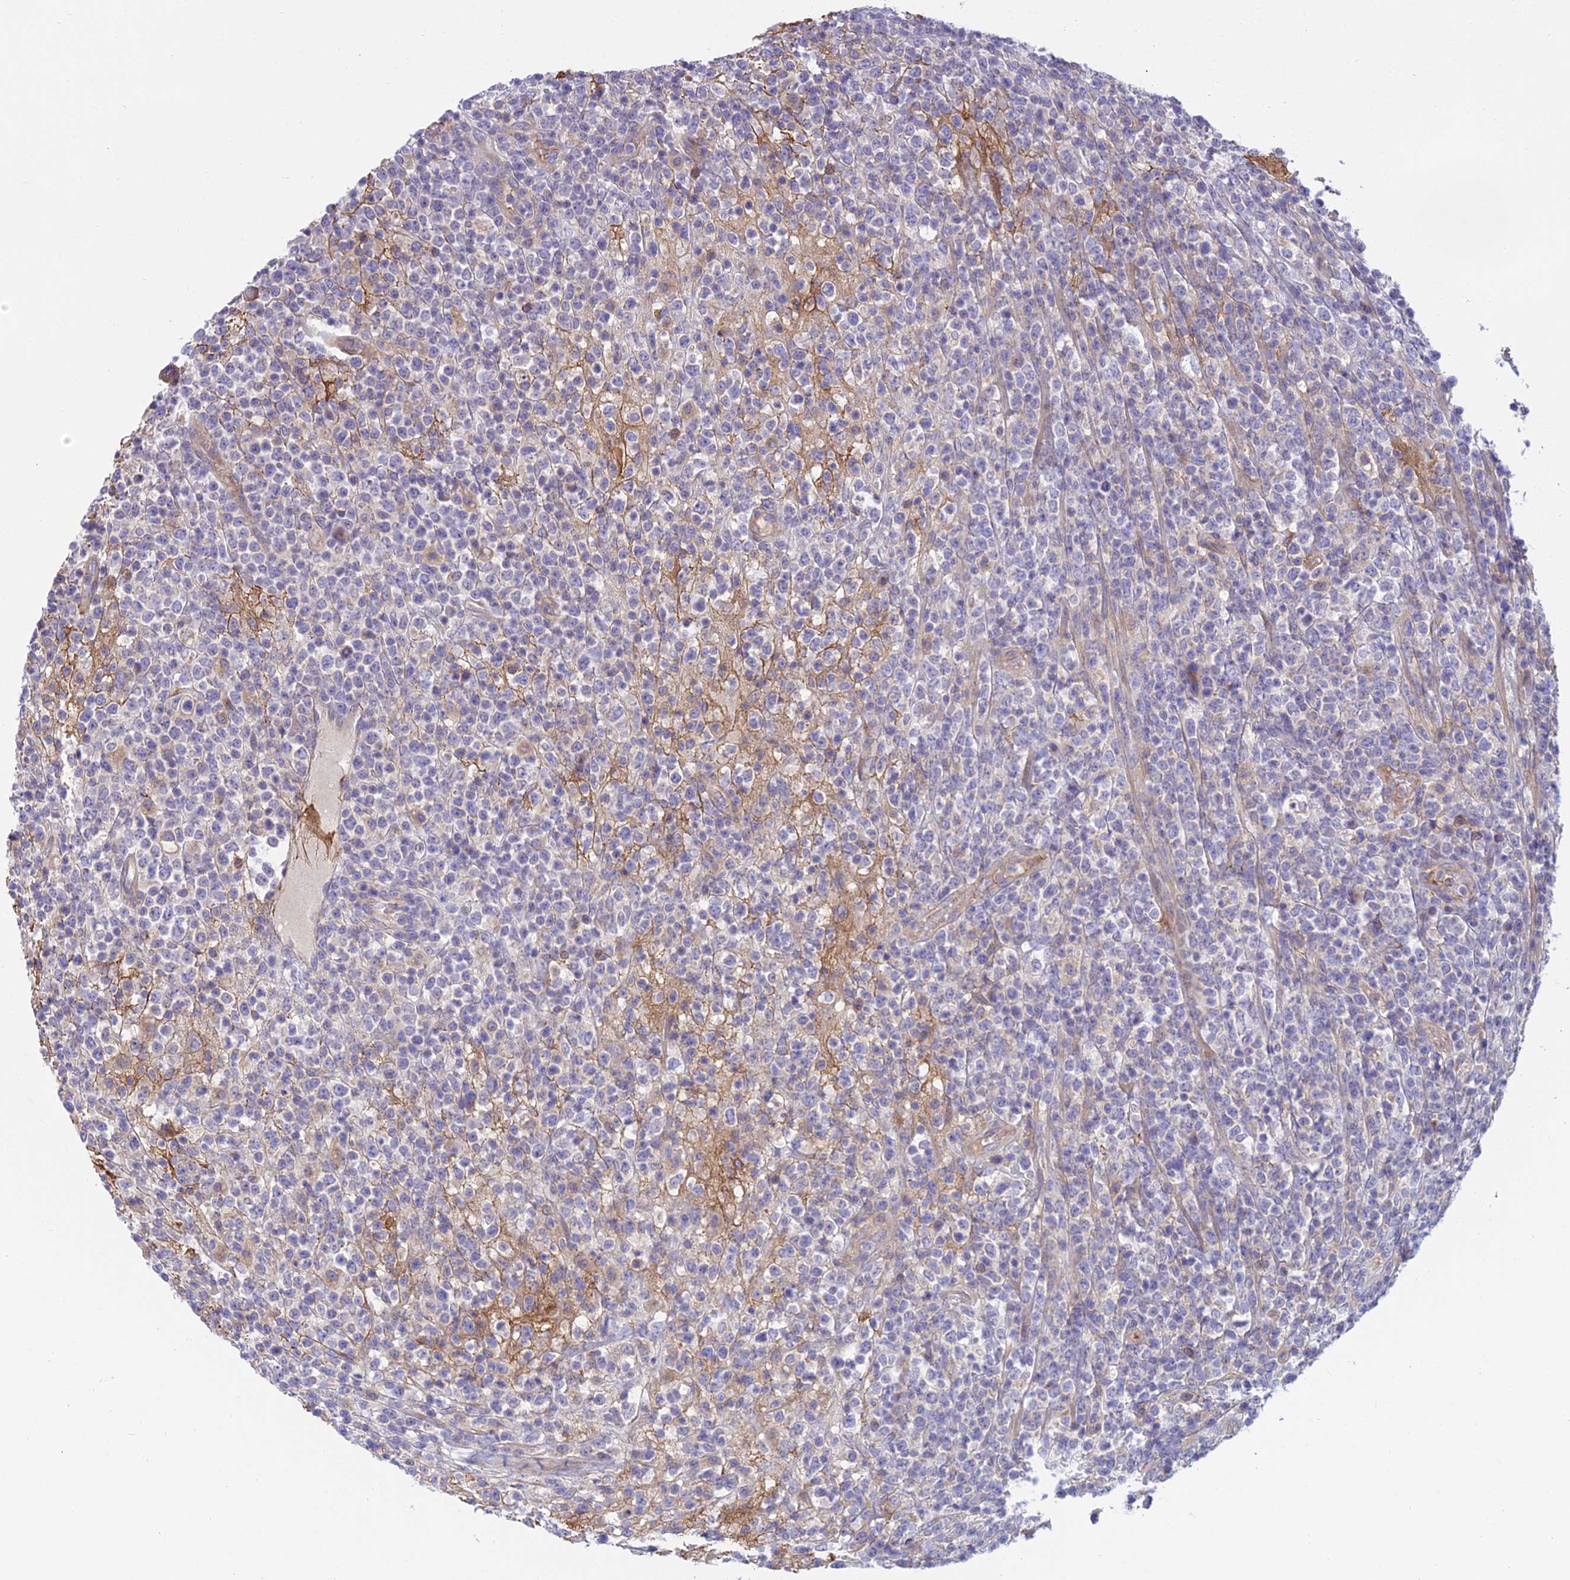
{"staining": {"intensity": "negative", "quantity": "none", "location": "none"}, "tissue": "lymphoma", "cell_type": "Tumor cells", "image_type": "cancer", "snomed": [{"axis": "morphology", "description": "Malignant lymphoma, non-Hodgkin's type, High grade"}, {"axis": "topography", "description": "Colon"}], "caption": "The micrograph demonstrates no staining of tumor cells in malignant lymphoma, non-Hodgkin's type (high-grade).", "gene": "DUS2", "patient": {"sex": "female", "age": 53}}